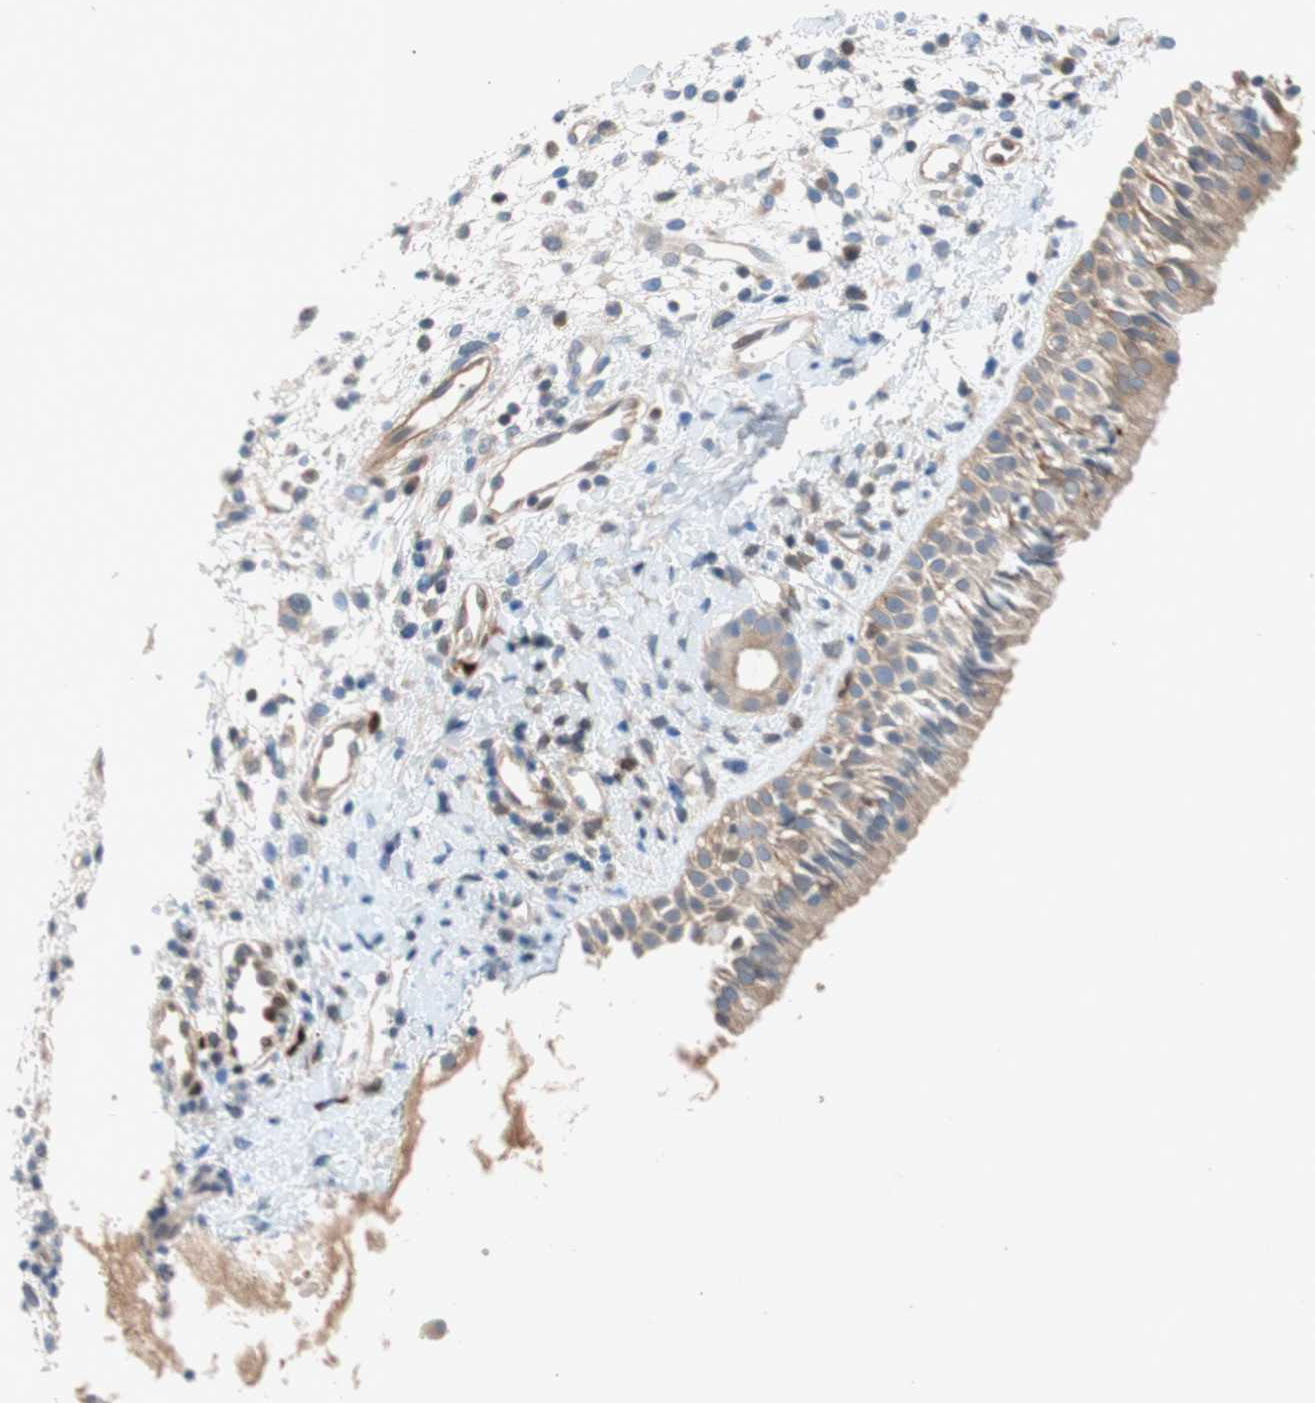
{"staining": {"intensity": "weak", "quantity": ">75%", "location": "cytoplasmic/membranous"}, "tissue": "nasopharynx", "cell_type": "Respiratory epithelial cells", "image_type": "normal", "snomed": [{"axis": "morphology", "description": "Normal tissue, NOS"}, {"axis": "topography", "description": "Nasopharynx"}], "caption": "This is an image of immunohistochemistry staining of unremarkable nasopharynx, which shows weak positivity in the cytoplasmic/membranous of respiratory epithelial cells.", "gene": "RELB", "patient": {"sex": "male", "age": 22}}